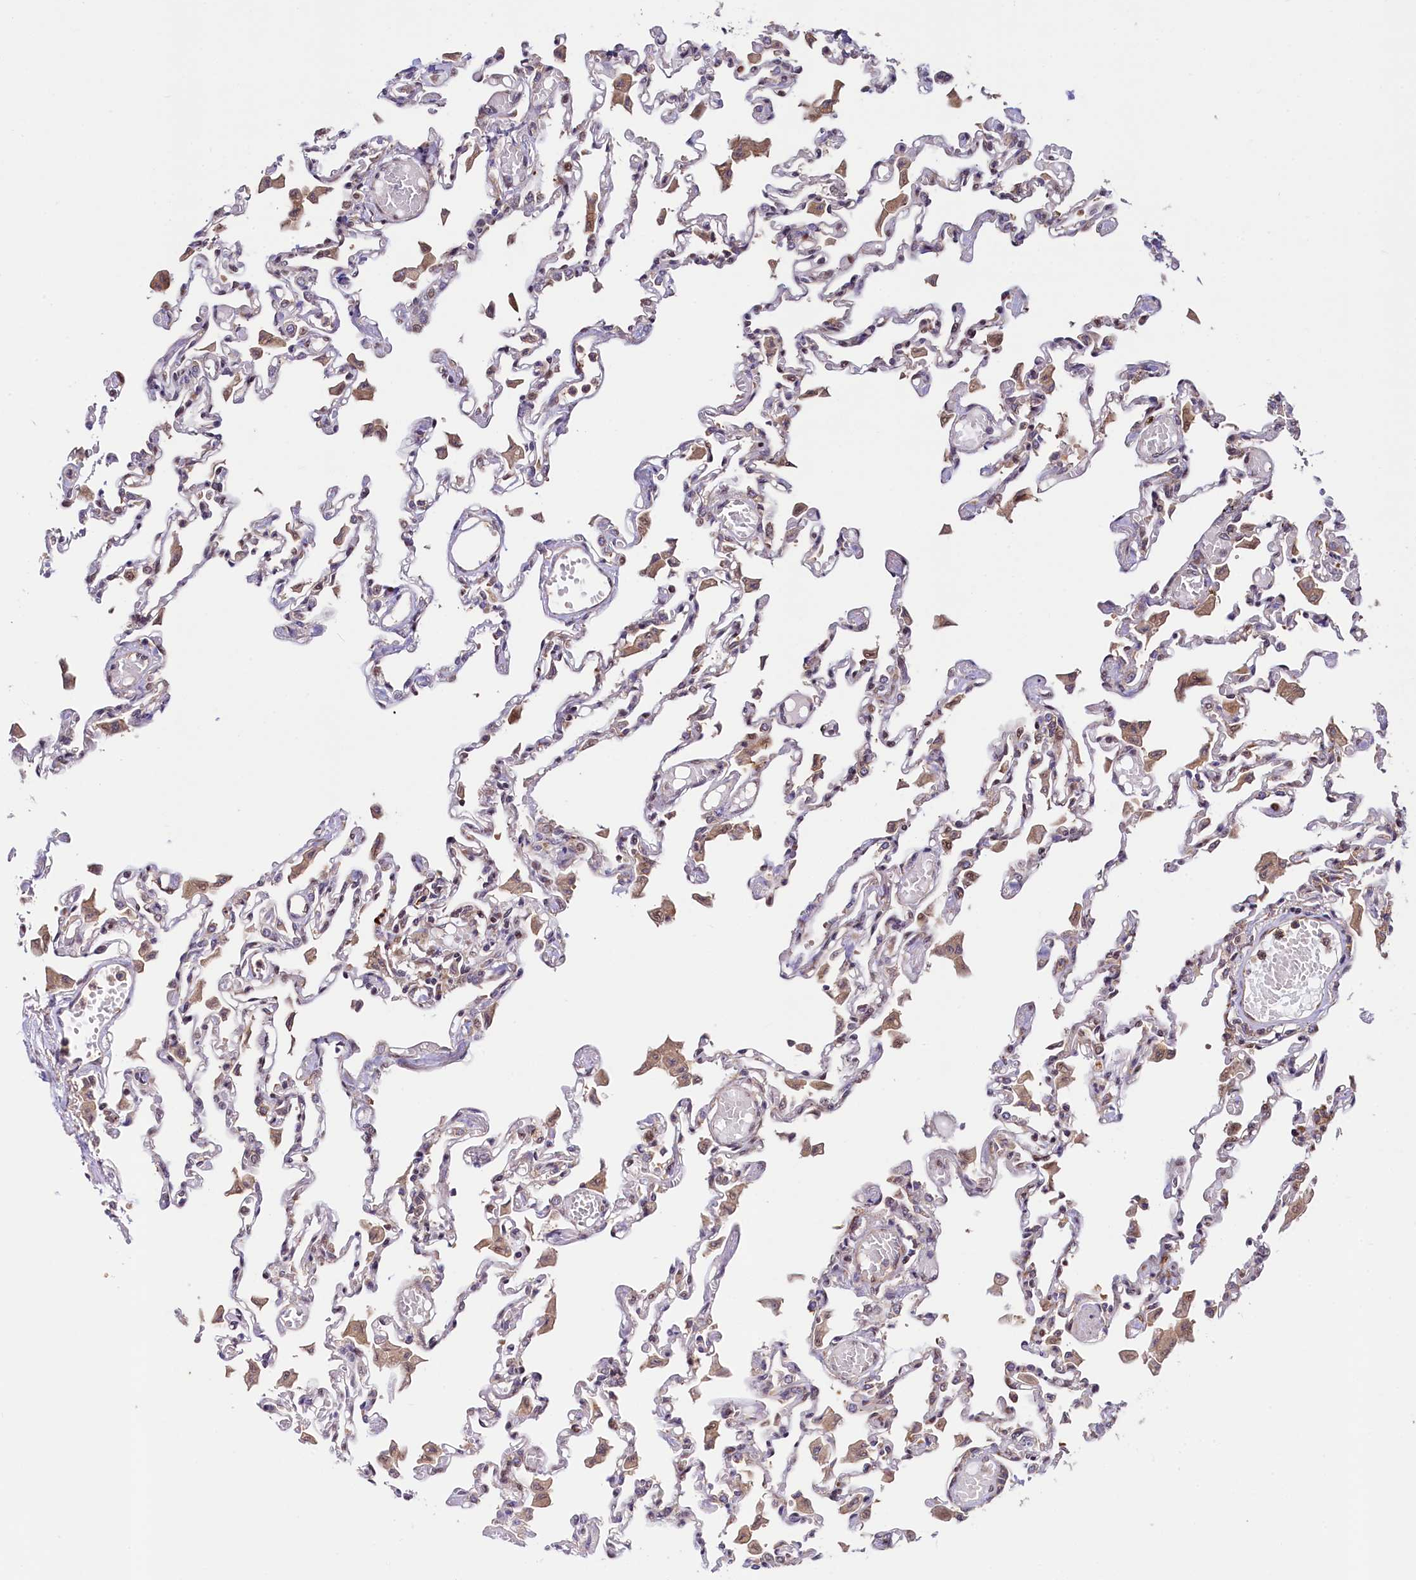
{"staining": {"intensity": "weak", "quantity": "<25%", "location": "cytoplasmic/membranous"}, "tissue": "lung", "cell_type": "Alveolar cells", "image_type": "normal", "snomed": [{"axis": "morphology", "description": "Normal tissue, NOS"}, {"axis": "topography", "description": "Bronchus"}, {"axis": "topography", "description": "Lung"}], "caption": "Protein analysis of unremarkable lung shows no significant positivity in alveolar cells.", "gene": "C5orf15", "patient": {"sex": "female", "age": 49}}